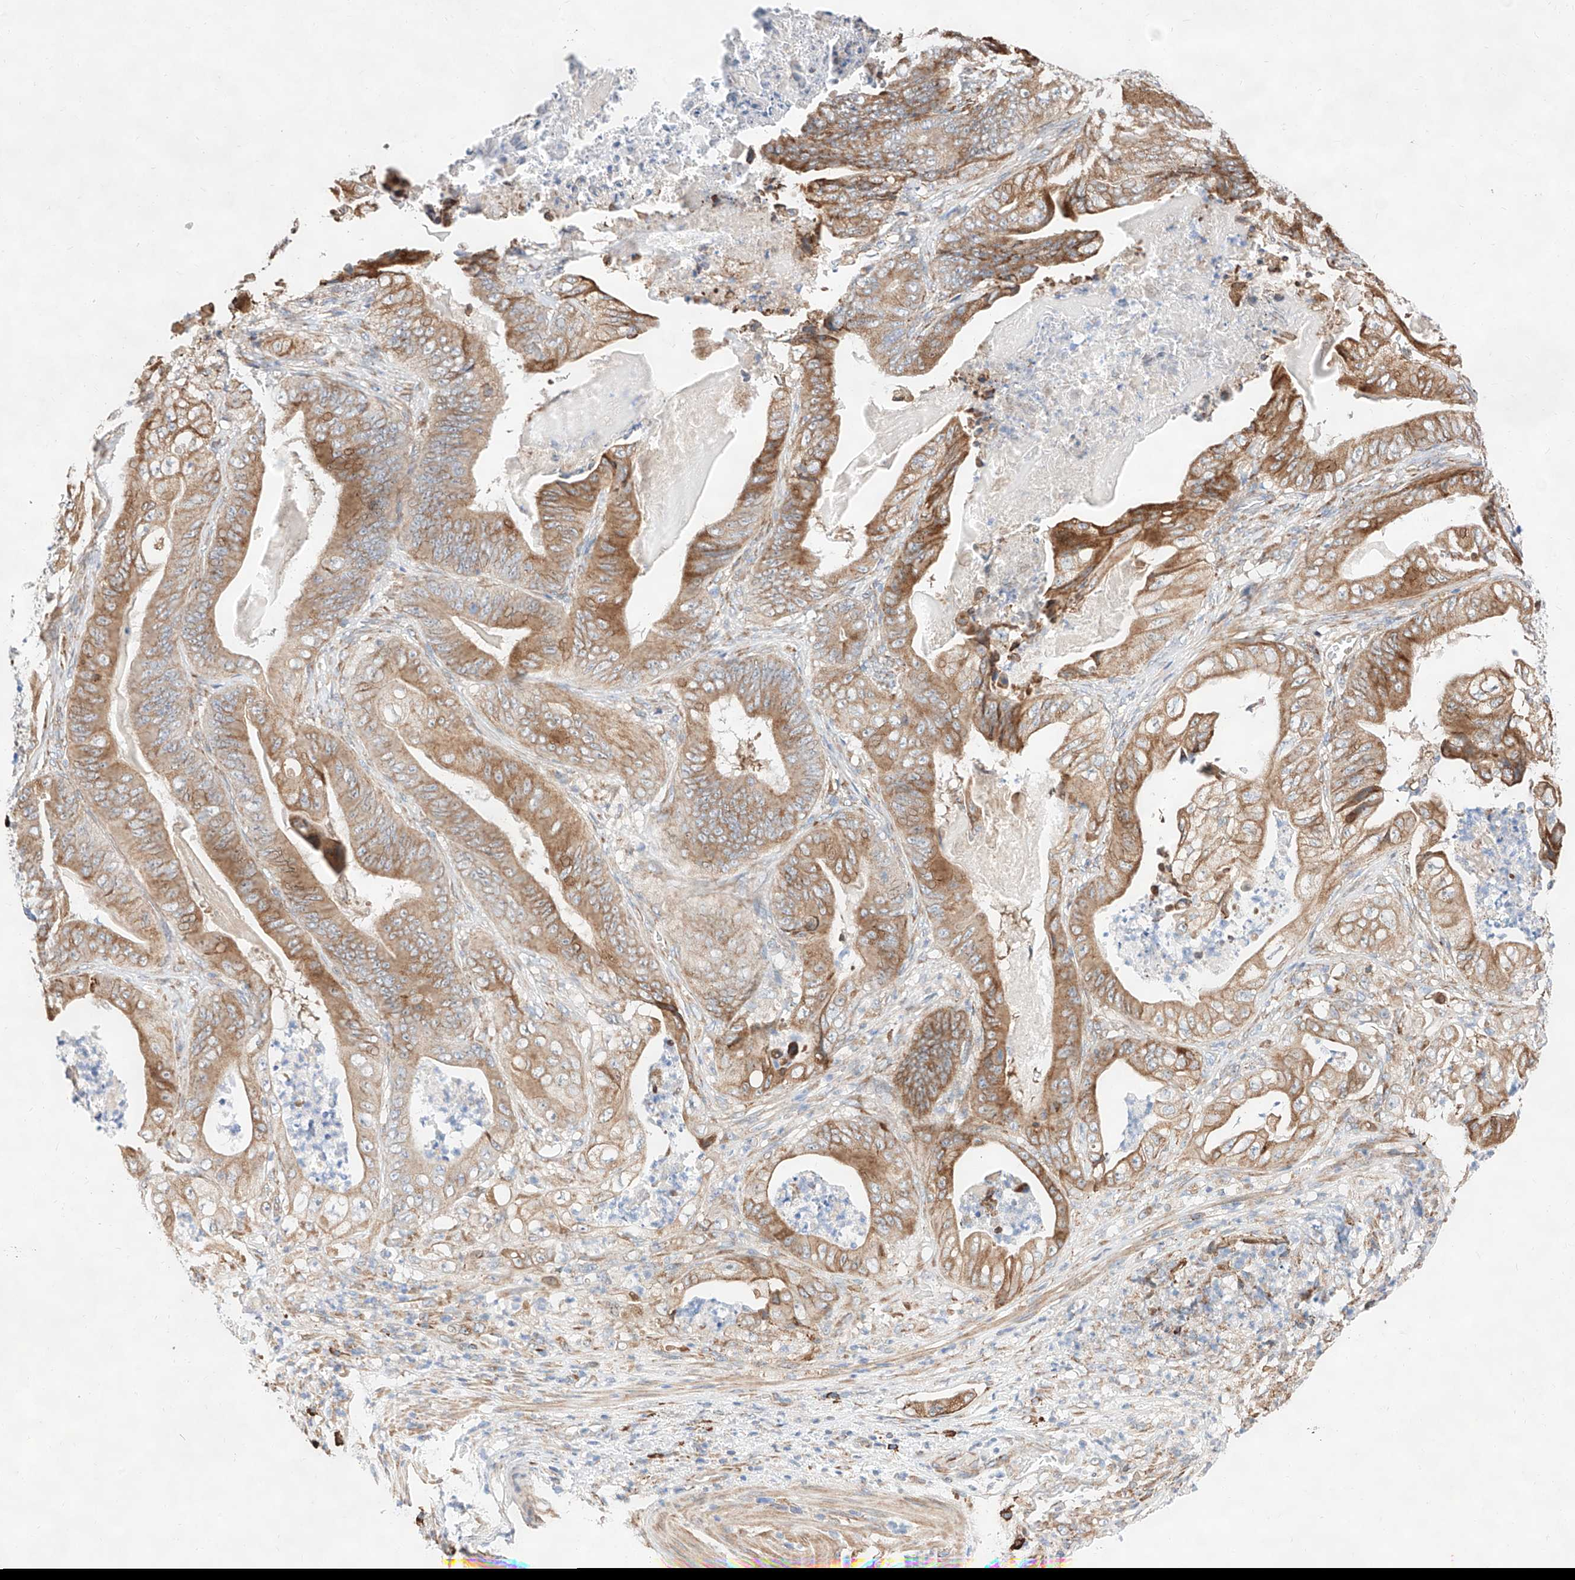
{"staining": {"intensity": "moderate", "quantity": ">75%", "location": "cytoplasmic/membranous"}, "tissue": "stomach cancer", "cell_type": "Tumor cells", "image_type": "cancer", "snomed": [{"axis": "morphology", "description": "Adenocarcinoma, NOS"}, {"axis": "topography", "description": "Stomach"}], "caption": "Stomach cancer (adenocarcinoma) was stained to show a protein in brown. There is medium levels of moderate cytoplasmic/membranous positivity in approximately >75% of tumor cells.", "gene": "ATP9B", "patient": {"sex": "female", "age": 73}}